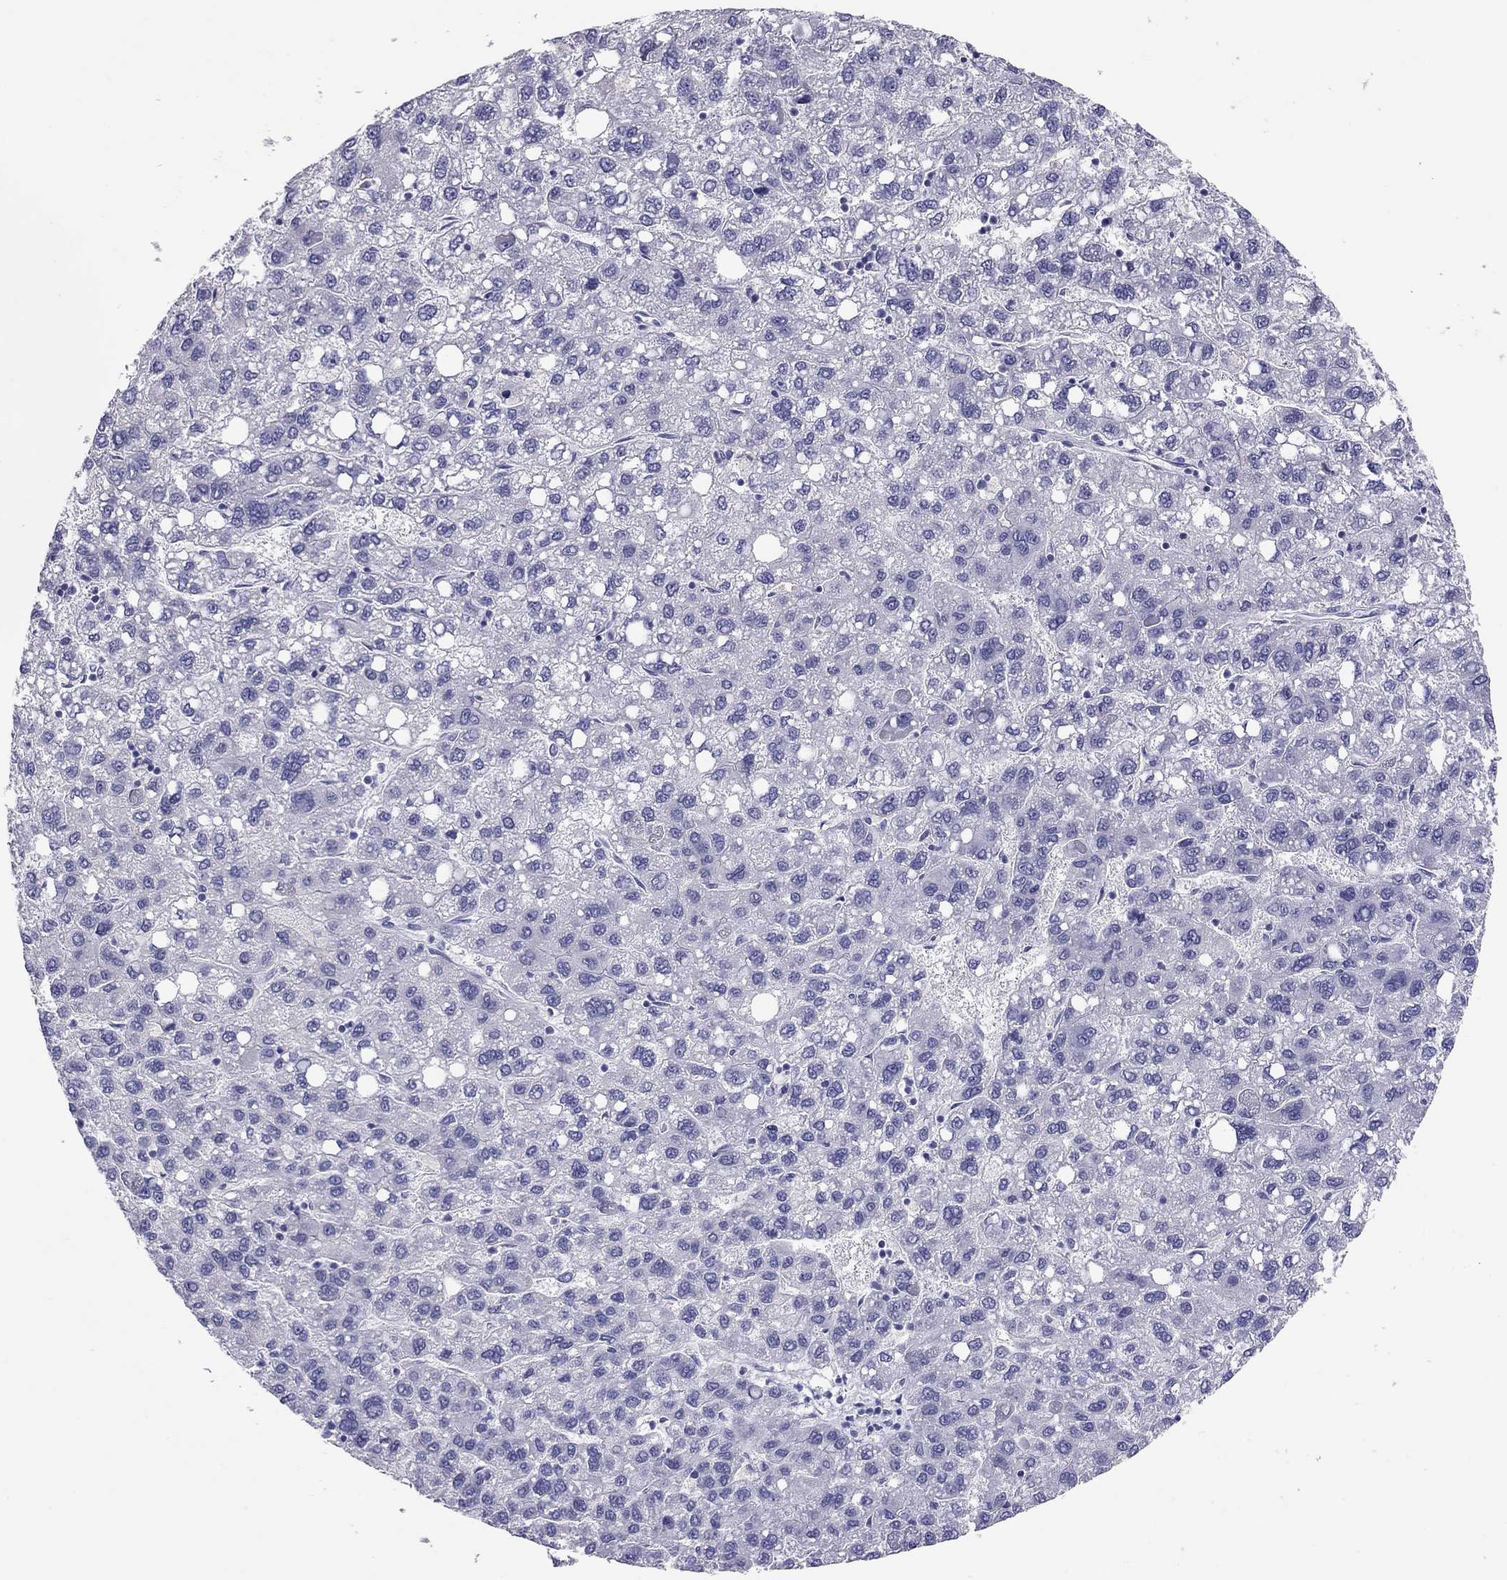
{"staining": {"intensity": "negative", "quantity": "none", "location": "none"}, "tissue": "liver cancer", "cell_type": "Tumor cells", "image_type": "cancer", "snomed": [{"axis": "morphology", "description": "Carcinoma, Hepatocellular, NOS"}, {"axis": "topography", "description": "Liver"}], "caption": "A histopathology image of liver cancer (hepatocellular carcinoma) stained for a protein displays no brown staining in tumor cells.", "gene": "CALHM1", "patient": {"sex": "female", "age": 82}}